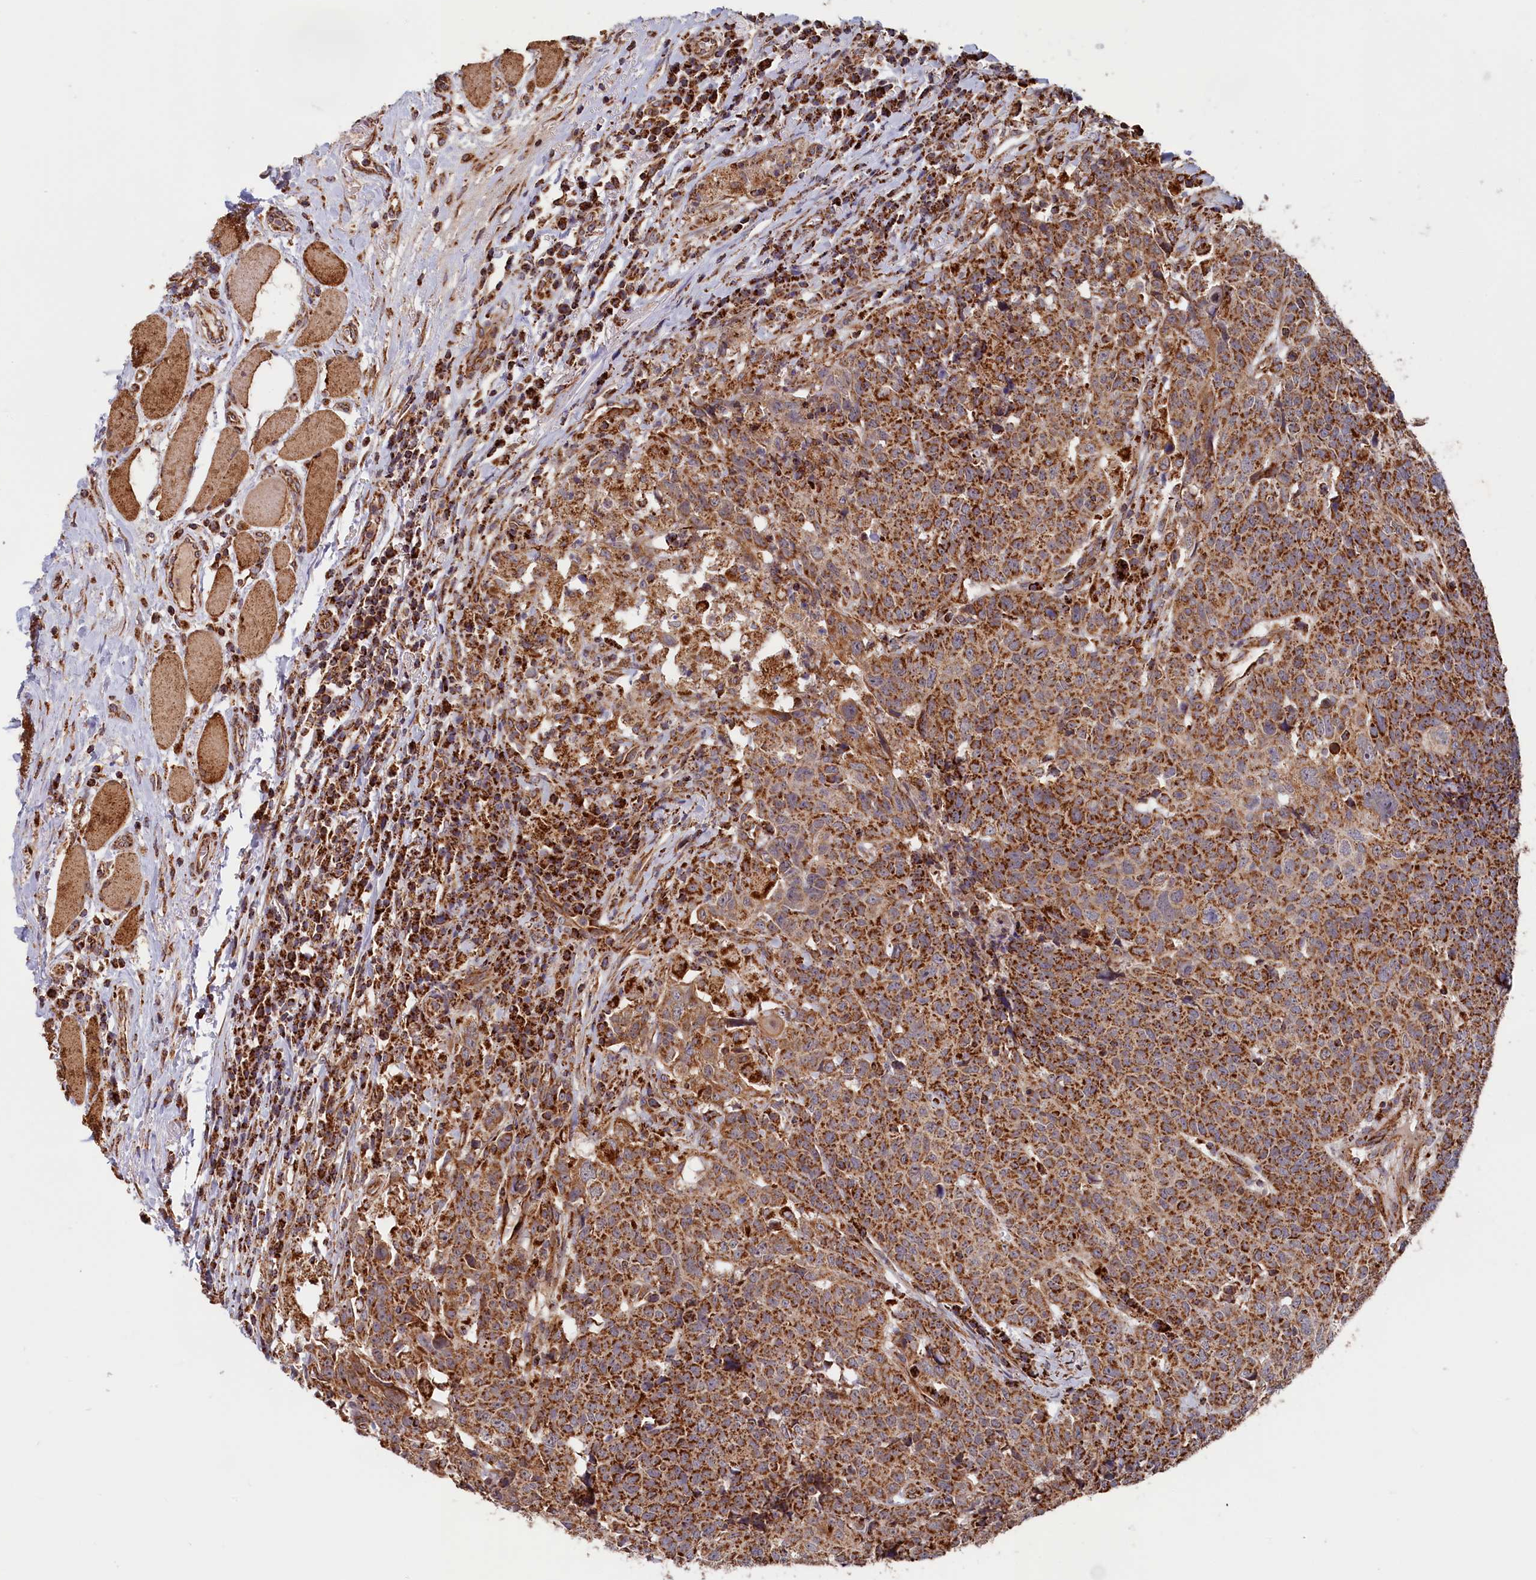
{"staining": {"intensity": "strong", "quantity": ">75%", "location": "cytoplasmic/membranous"}, "tissue": "head and neck cancer", "cell_type": "Tumor cells", "image_type": "cancer", "snomed": [{"axis": "morphology", "description": "Squamous cell carcinoma, NOS"}, {"axis": "topography", "description": "Head-Neck"}], "caption": "This image exhibits squamous cell carcinoma (head and neck) stained with immunohistochemistry to label a protein in brown. The cytoplasmic/membranous of tumor cells show strong positivity for the protein. Nuclei are counter-stained blue.", "gene": "MACROD1", "patient": {"sex": "male", "age": 66}}